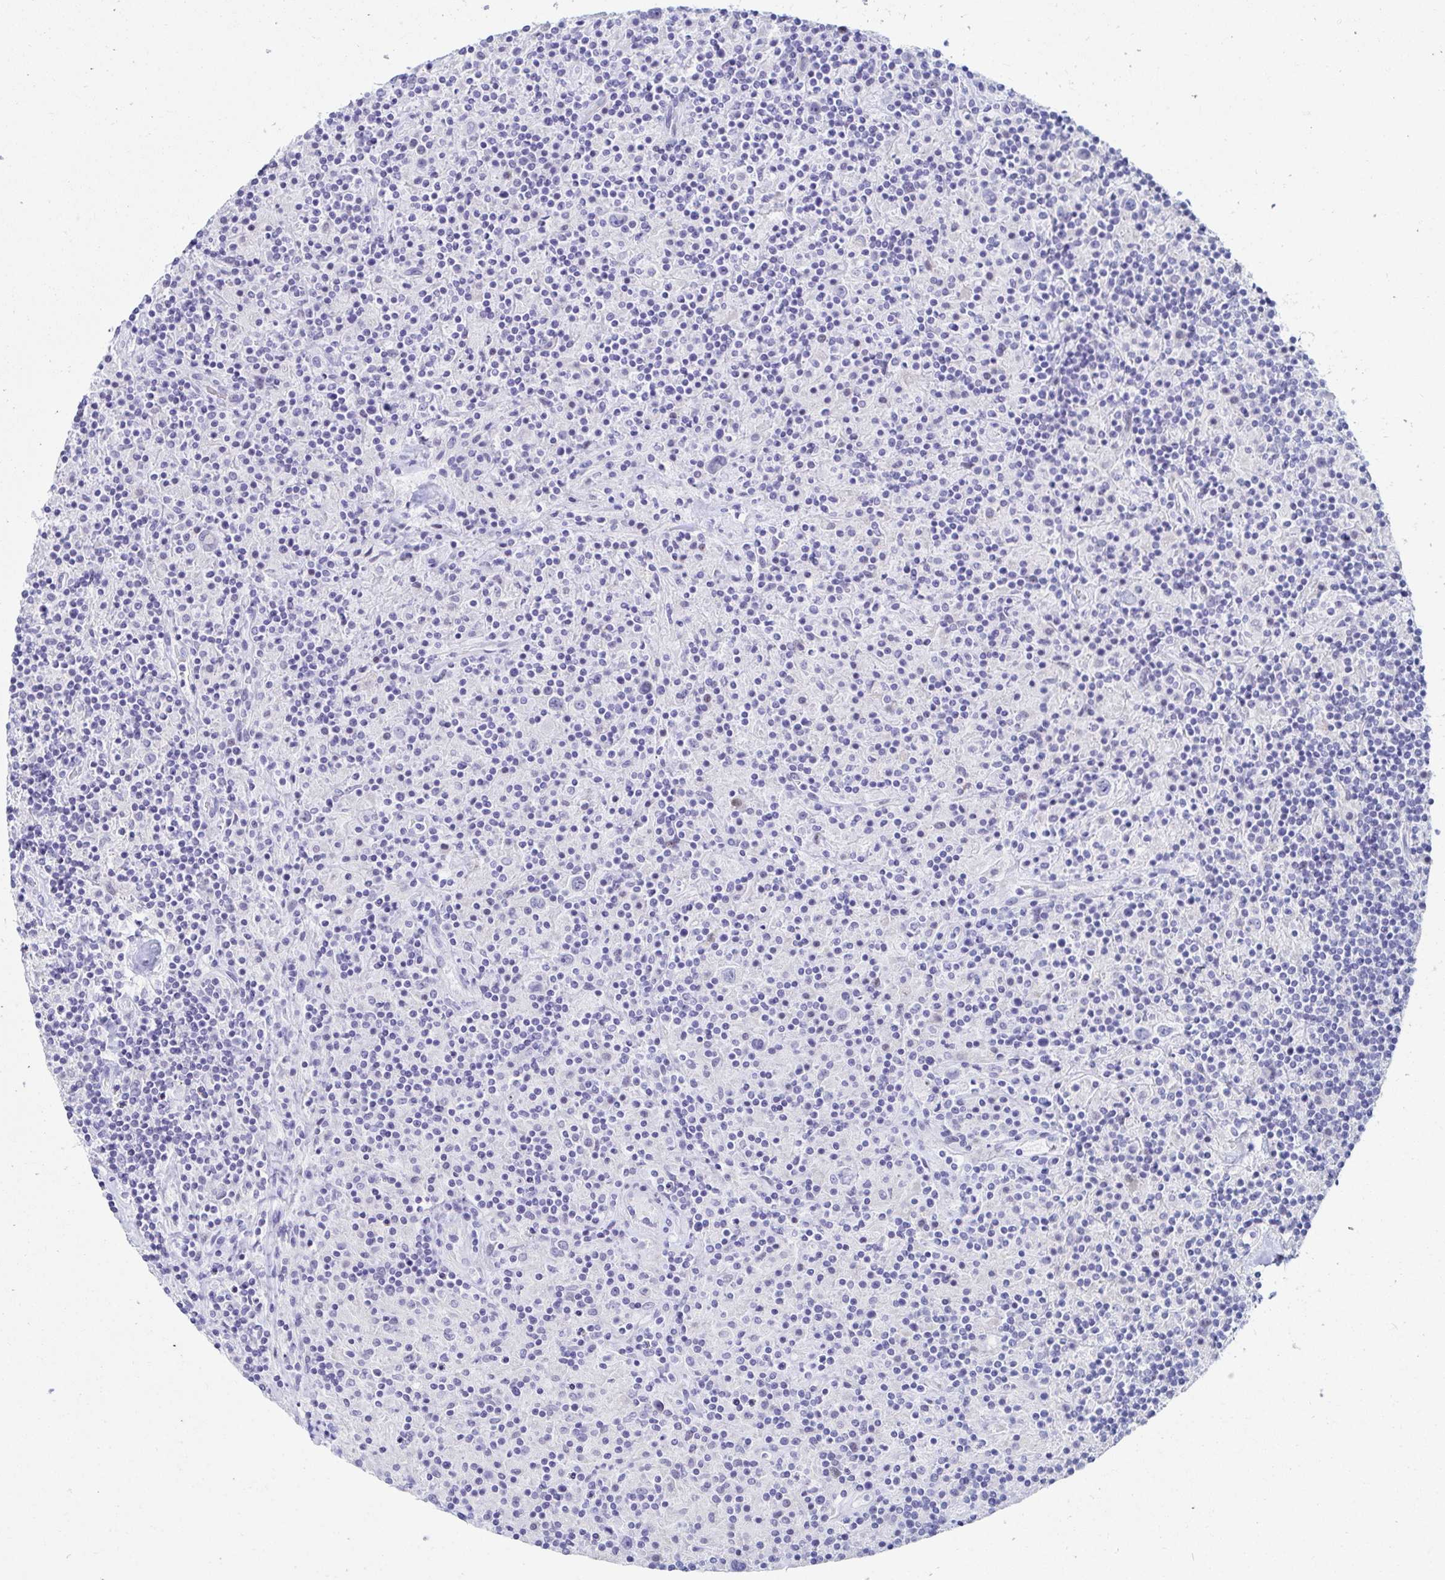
{"staining": {"intensity": "negative", "quantity": "none", "location": "none"}, "tissue": "lymphoma", "cell_type": "Tumor cells", "image_type": "cancer", "snomed": [{"axis": "morphology", "description": "Hodgkin's disease, NOS"}, {"axis": "topography", "description": "Lymph node"}], "caption": "This histopathology image is of lymphoma stained with immunohistochemistry to label a protein in brown with the nuclei are counter-stained blue. There is no staining in tumor cells. (Immunohistochemistry (ihc), brightfield microscopy, high magnification).", "gene": "OR10K1", "patient": {"sex": "male", "age": 70}}